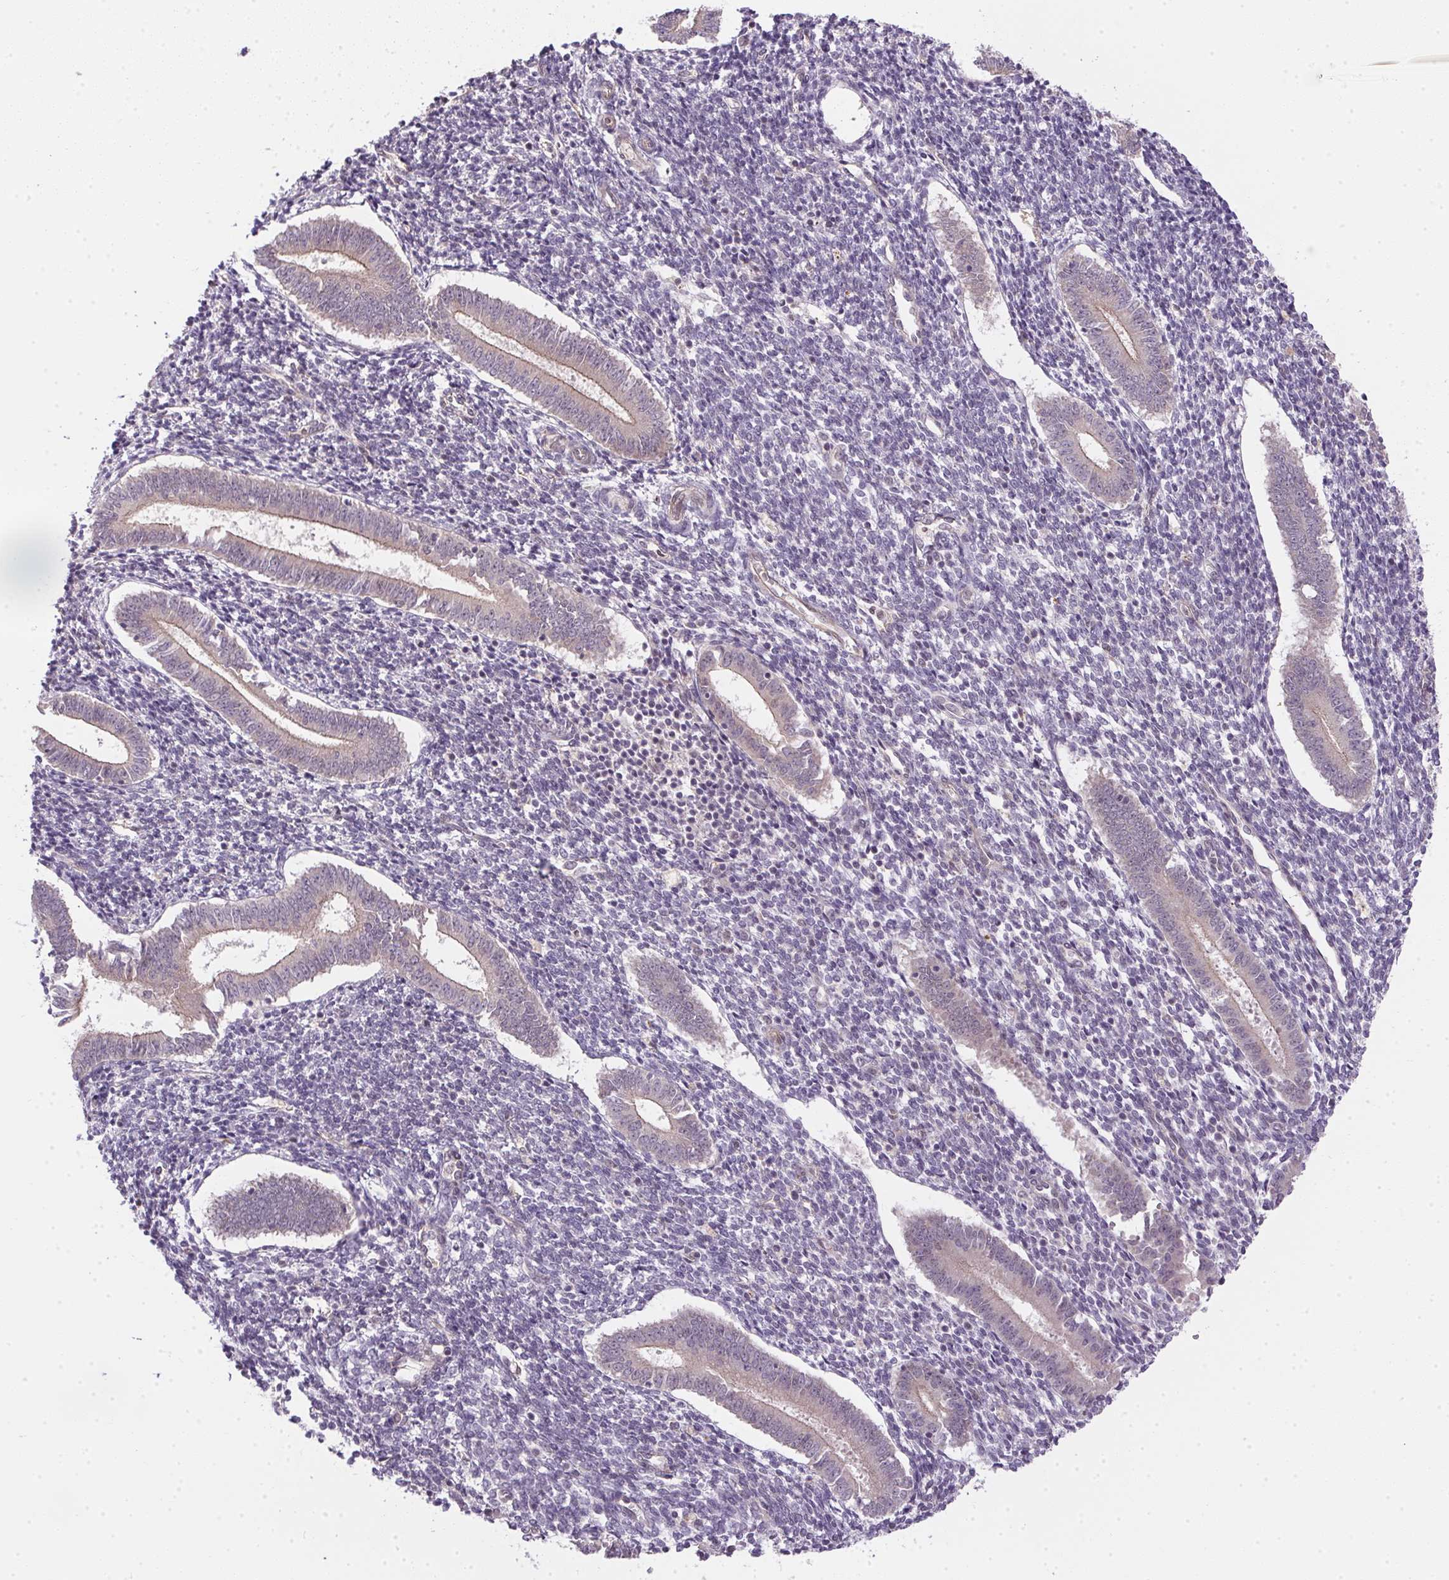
{"staining": {"intensity": "negative", "quantity": "none", "location": "none"}, "tissue": "endometrium", "cell_type": "Cells in endometrial stroma", "image_type": "normal", "snomed": [{"axis": "morphology", "description": "Normal tissue, NOS"}, {"axis": "topography", "description": "Endometrium"}], "caption": "Endometrium stained for a protein using immunohistochemistry demonstrates no staining cells in endometrial stroma.", "gene": "CFAP92", "patient": {"sex": "female", "age": 25}}